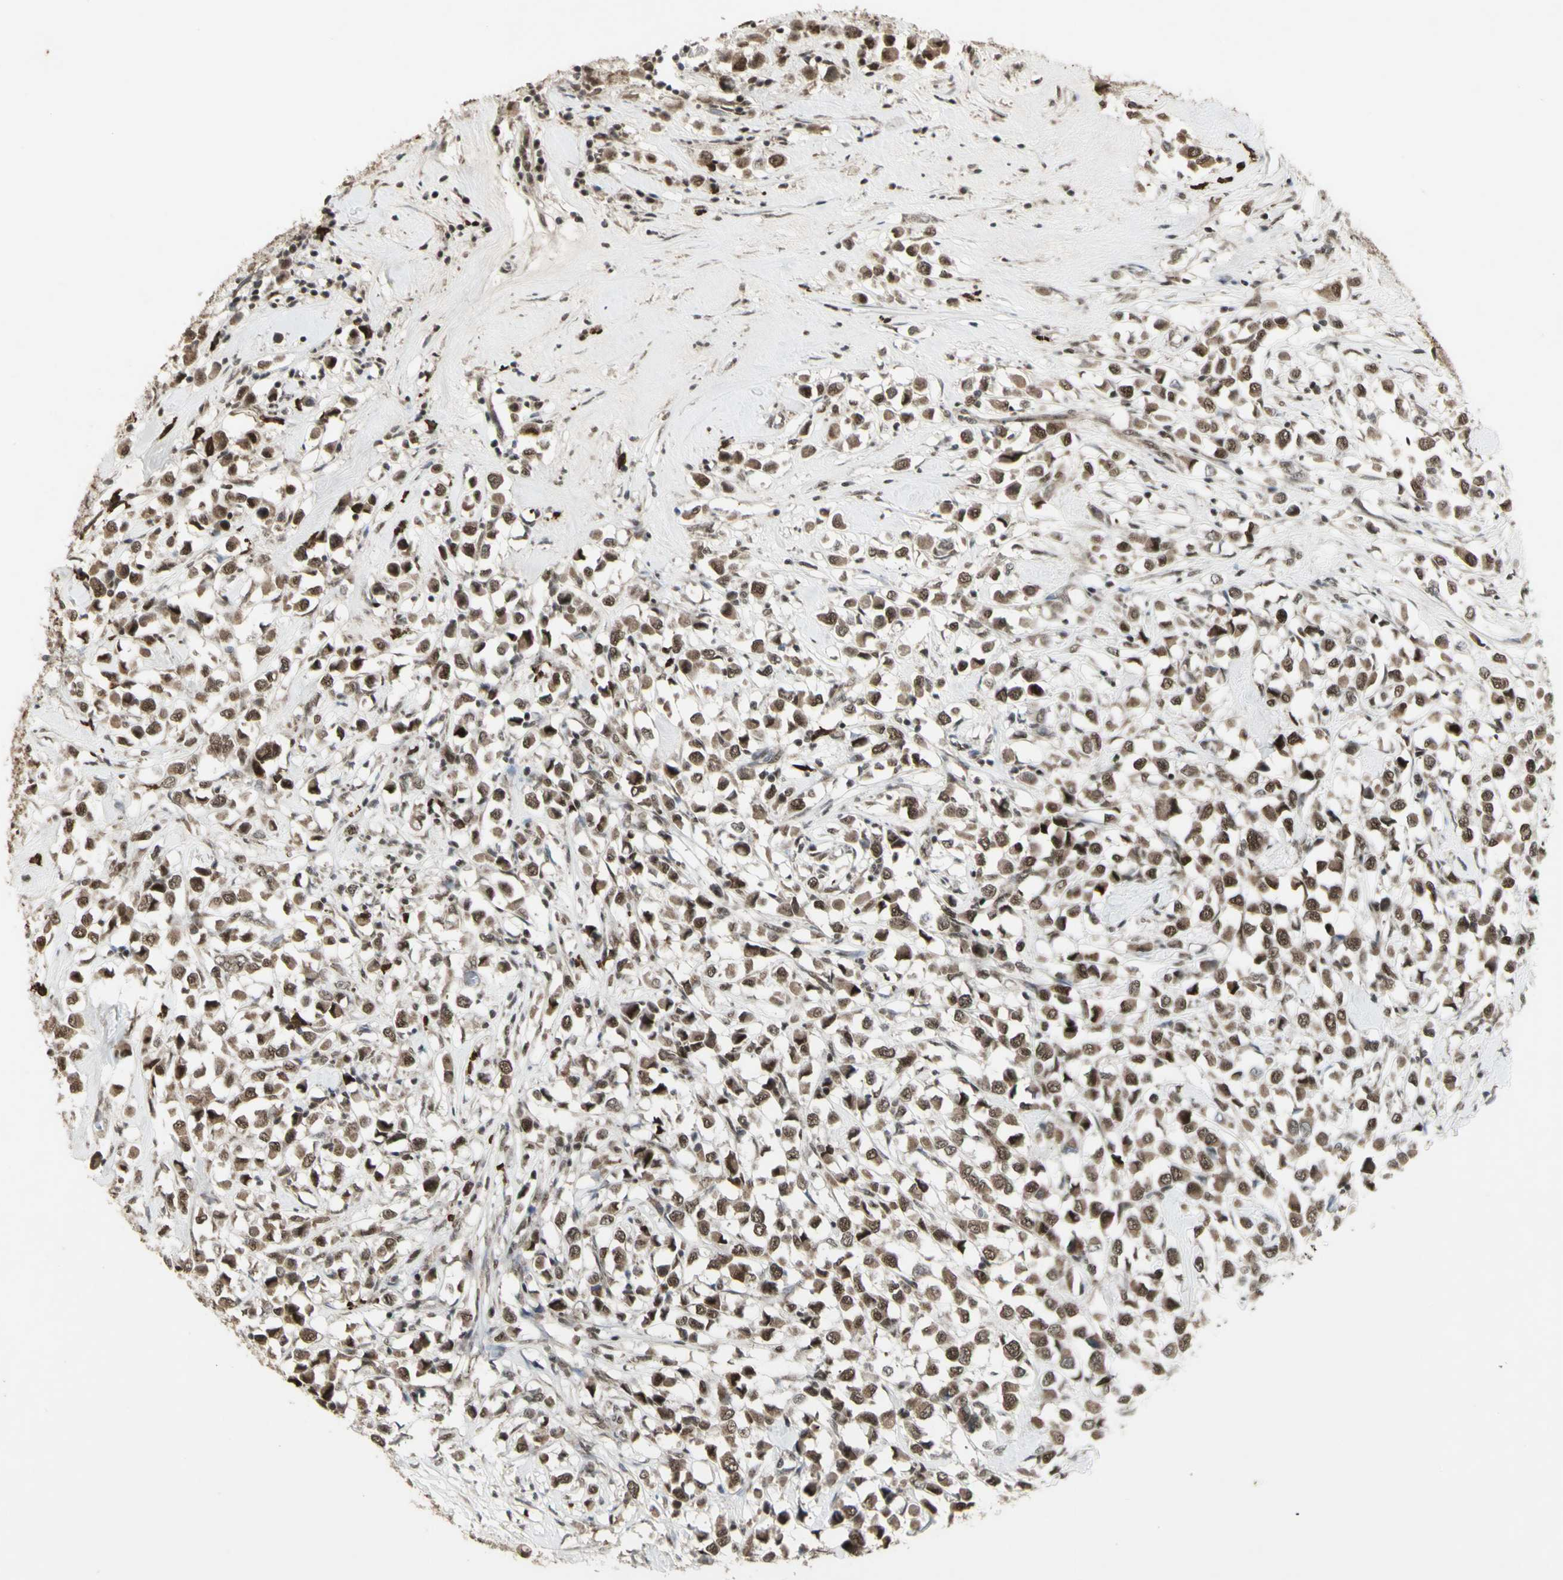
{"staining": {"intensity": "moderate", "quantity": ">75%", "location": "nuclear"}, "tissue": "breast cancer", "cell_type": "Tumor cells", "image_type": "cancer", "snomed": [{"axis": "morphology", "description": "Duct carcinoma"}, {"axis": "topography", "description": "Breast"}], "caption": "Approximately >75% of tumor cells in breast cancer demonstrate moderate nuclear protein staining as visualized by brown immunohistochemical staining.", "gene": "CCNT1", "patient": {"sex": "female", "age": 61}}